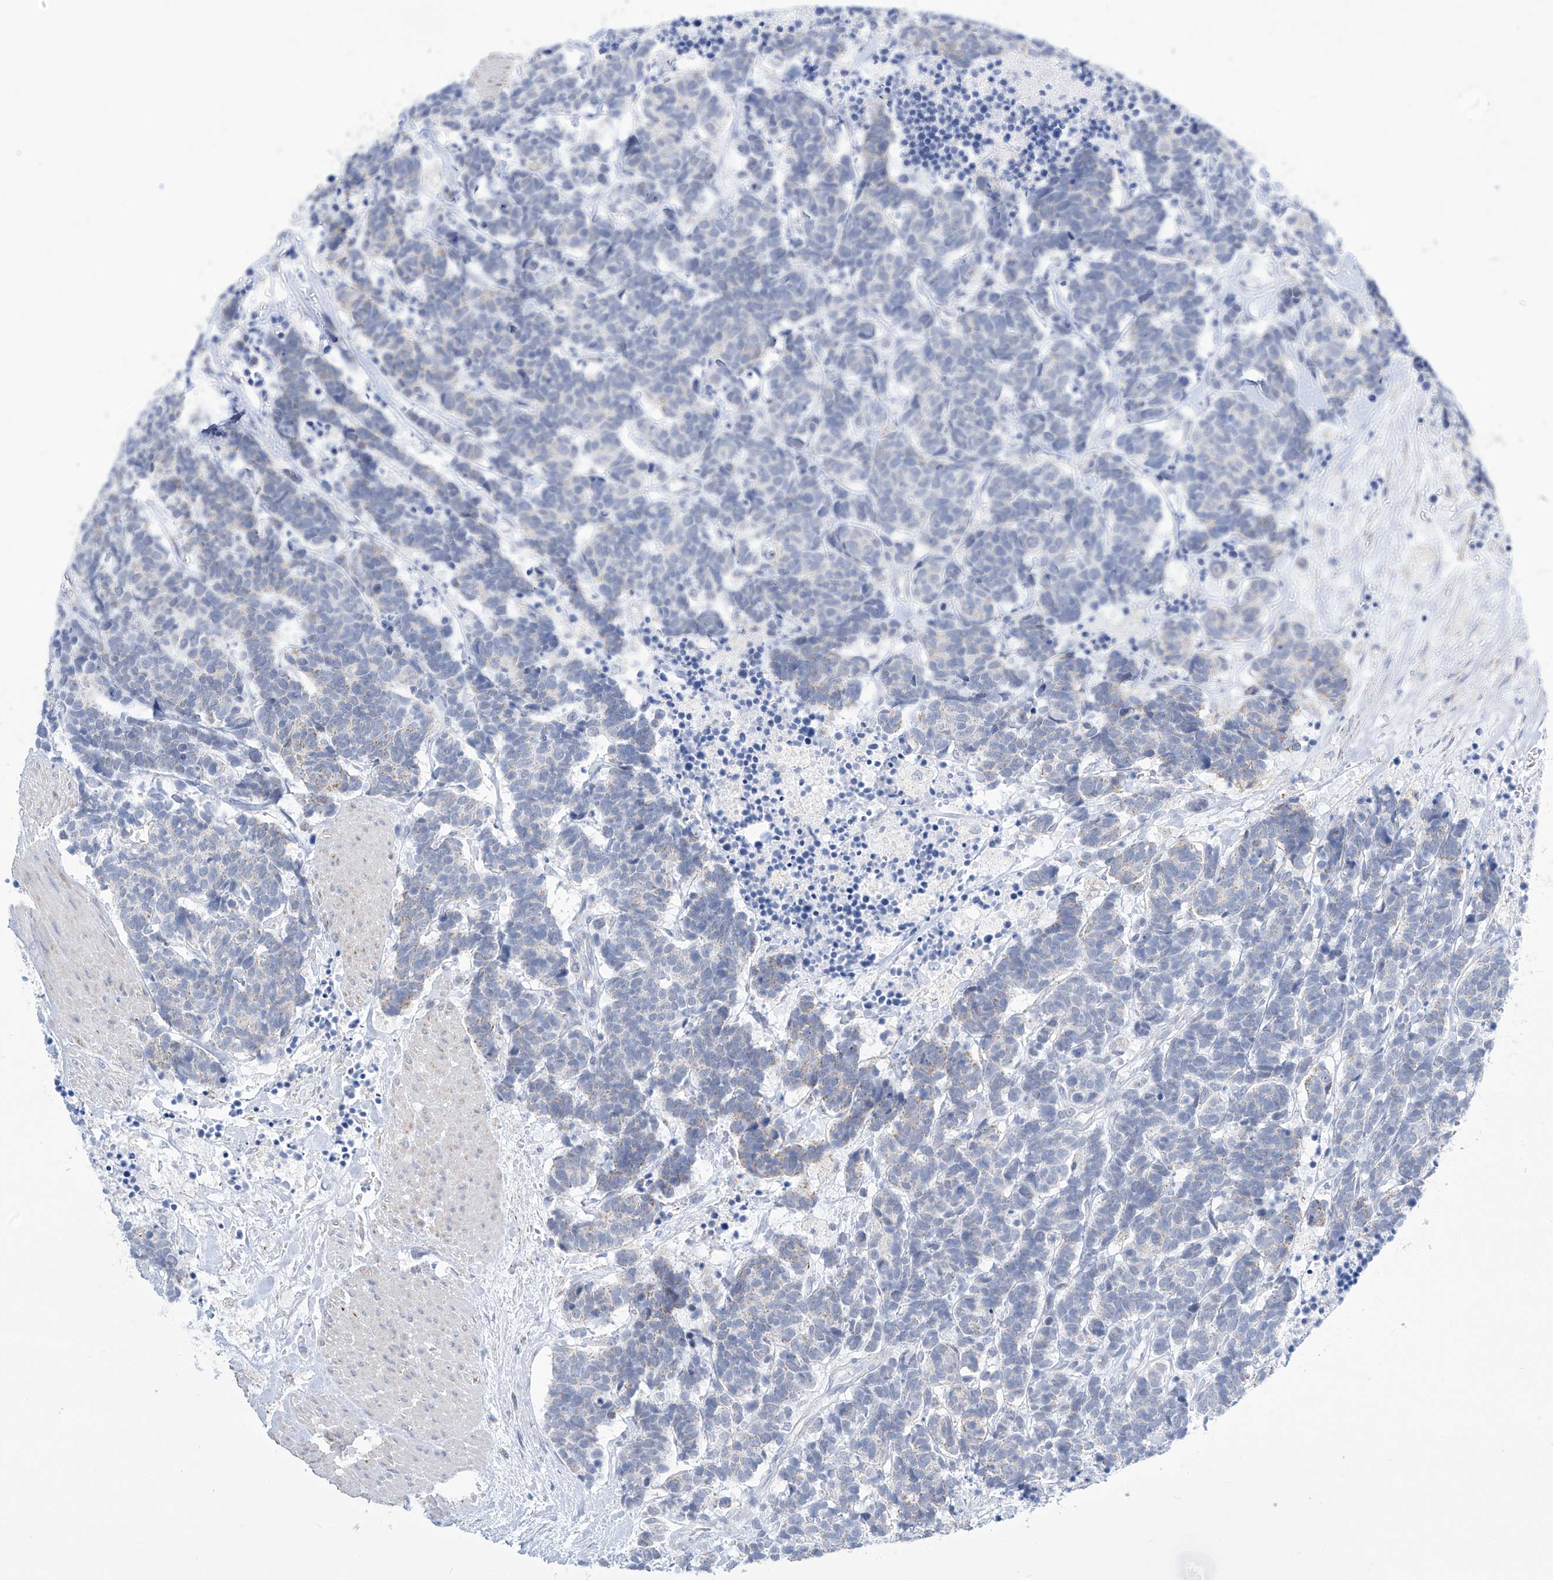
{"staining": {"intensity": "negative", "quantity": "none", "location": "none"}, "tissue": "carcinoid", "cell_type": "Tumor cells", "image_type": "cancer", "snomed": [{"axis": "morphology", "description": "Carcinoma, NOS"}, {"axis": "morphology", "description": "Carcinoid, malignant, NOS"}, {"axis": "topography", "description": "Urinary bladder"}], "caption": "An image of human carcinoid (malignant) is negative for staining in tumor cells.", "gene": "ALDH6A1", "patient": {"sex": "male", "age": 57}}